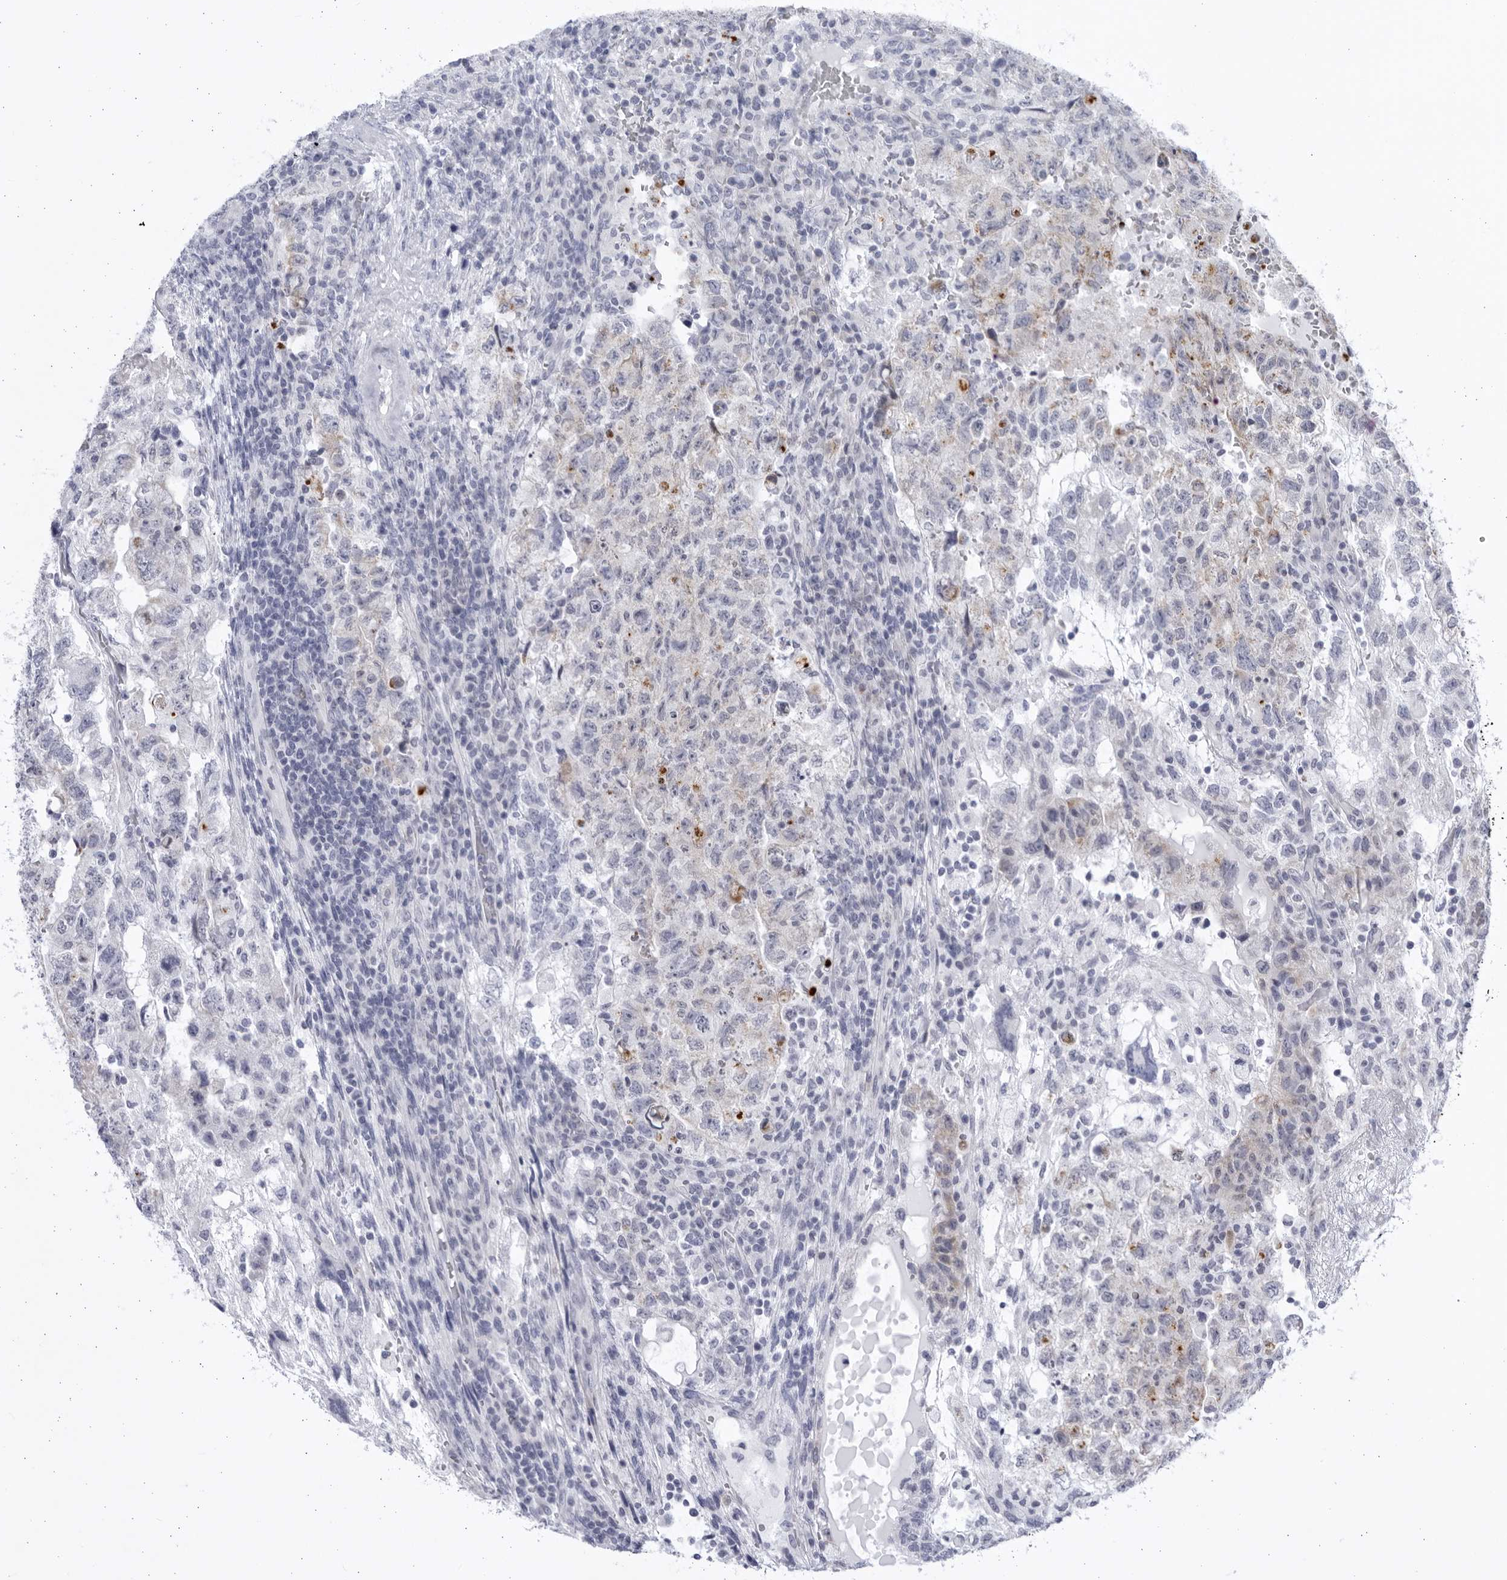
{"staining": {"intensity": "weak", "quantity": "<25%", "location": "cytoplasmic/membranous"}, "tissue": "testis cancer", "cell_type": "Tumor cells", "image_type": "cancer", "snomed": [{"axis": "morphology", "description": "Carcinoma, Embryonal, NOS"}, {"axis": "topography", "description": "Testis"}], "caption": "Photomicrograph shows no protein expression in tumor cells of testis cancer tissue.", "gene": "CCDC181", "patient": {"sex": "male", "age": 36}}